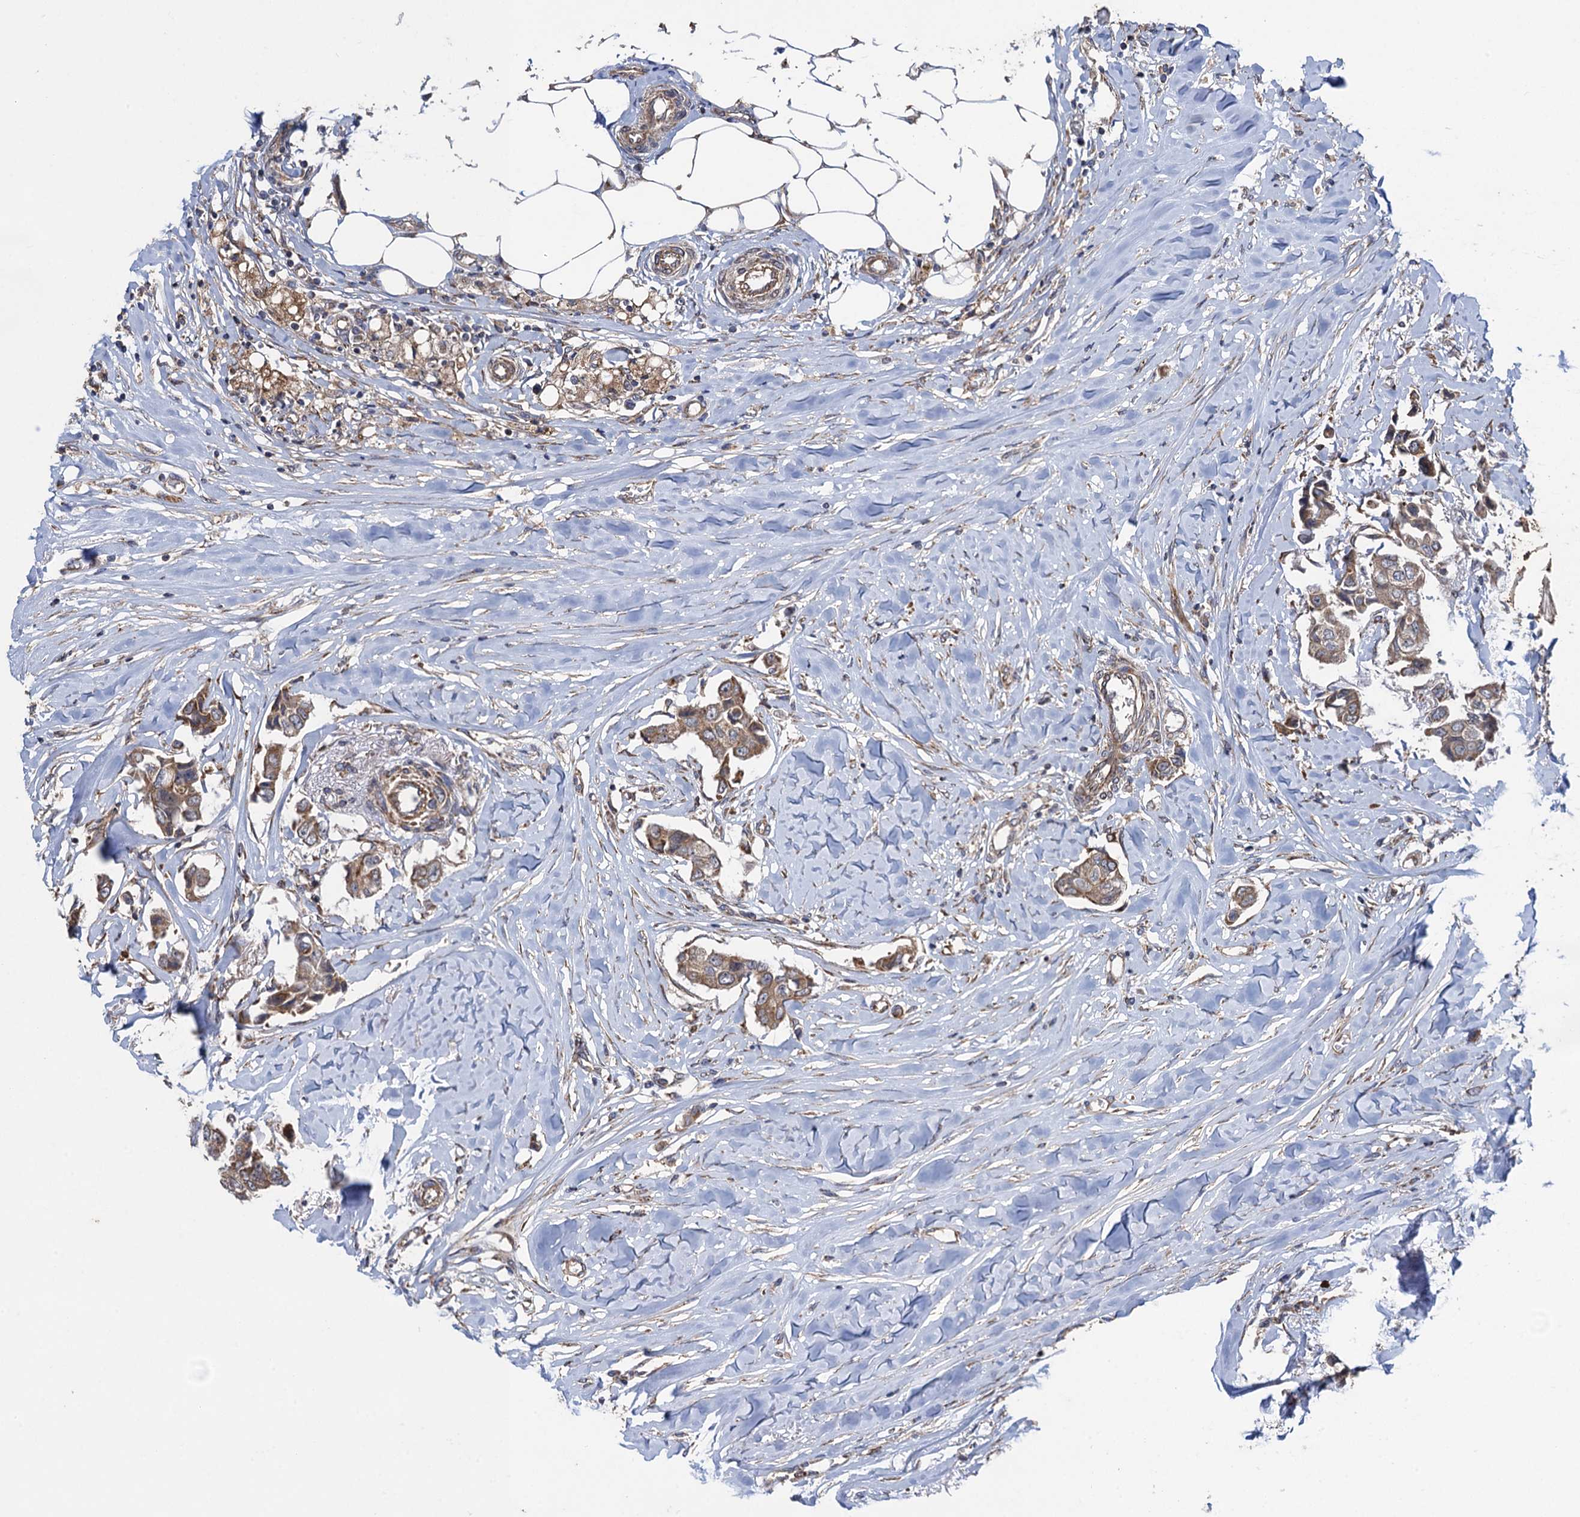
{"staining": {"intensity": "moderate", "quantity": ">75%", "location": "cytoplasmic/membranous"}, "tissue": "breast cancer", "cell_type": "Tumor cells", "image_type": "cancer", "snomed": [{"axis": "morphology", "description": "Duct carcinoma"}, {"axis": "topography", "description": "Breast"}], "caption": "Breast cancer tissue exhibits moderate cytoplasmic/membranous staining in approximately >75% of tumor cells, visualized by immunohistochemistry. Using DAB (brown) and hematoxylin (blue) stains, captured at high magnification using brightfield microscopy.", "gene": "HAUS1", "patient": {"sex": "female", "age": 80}}